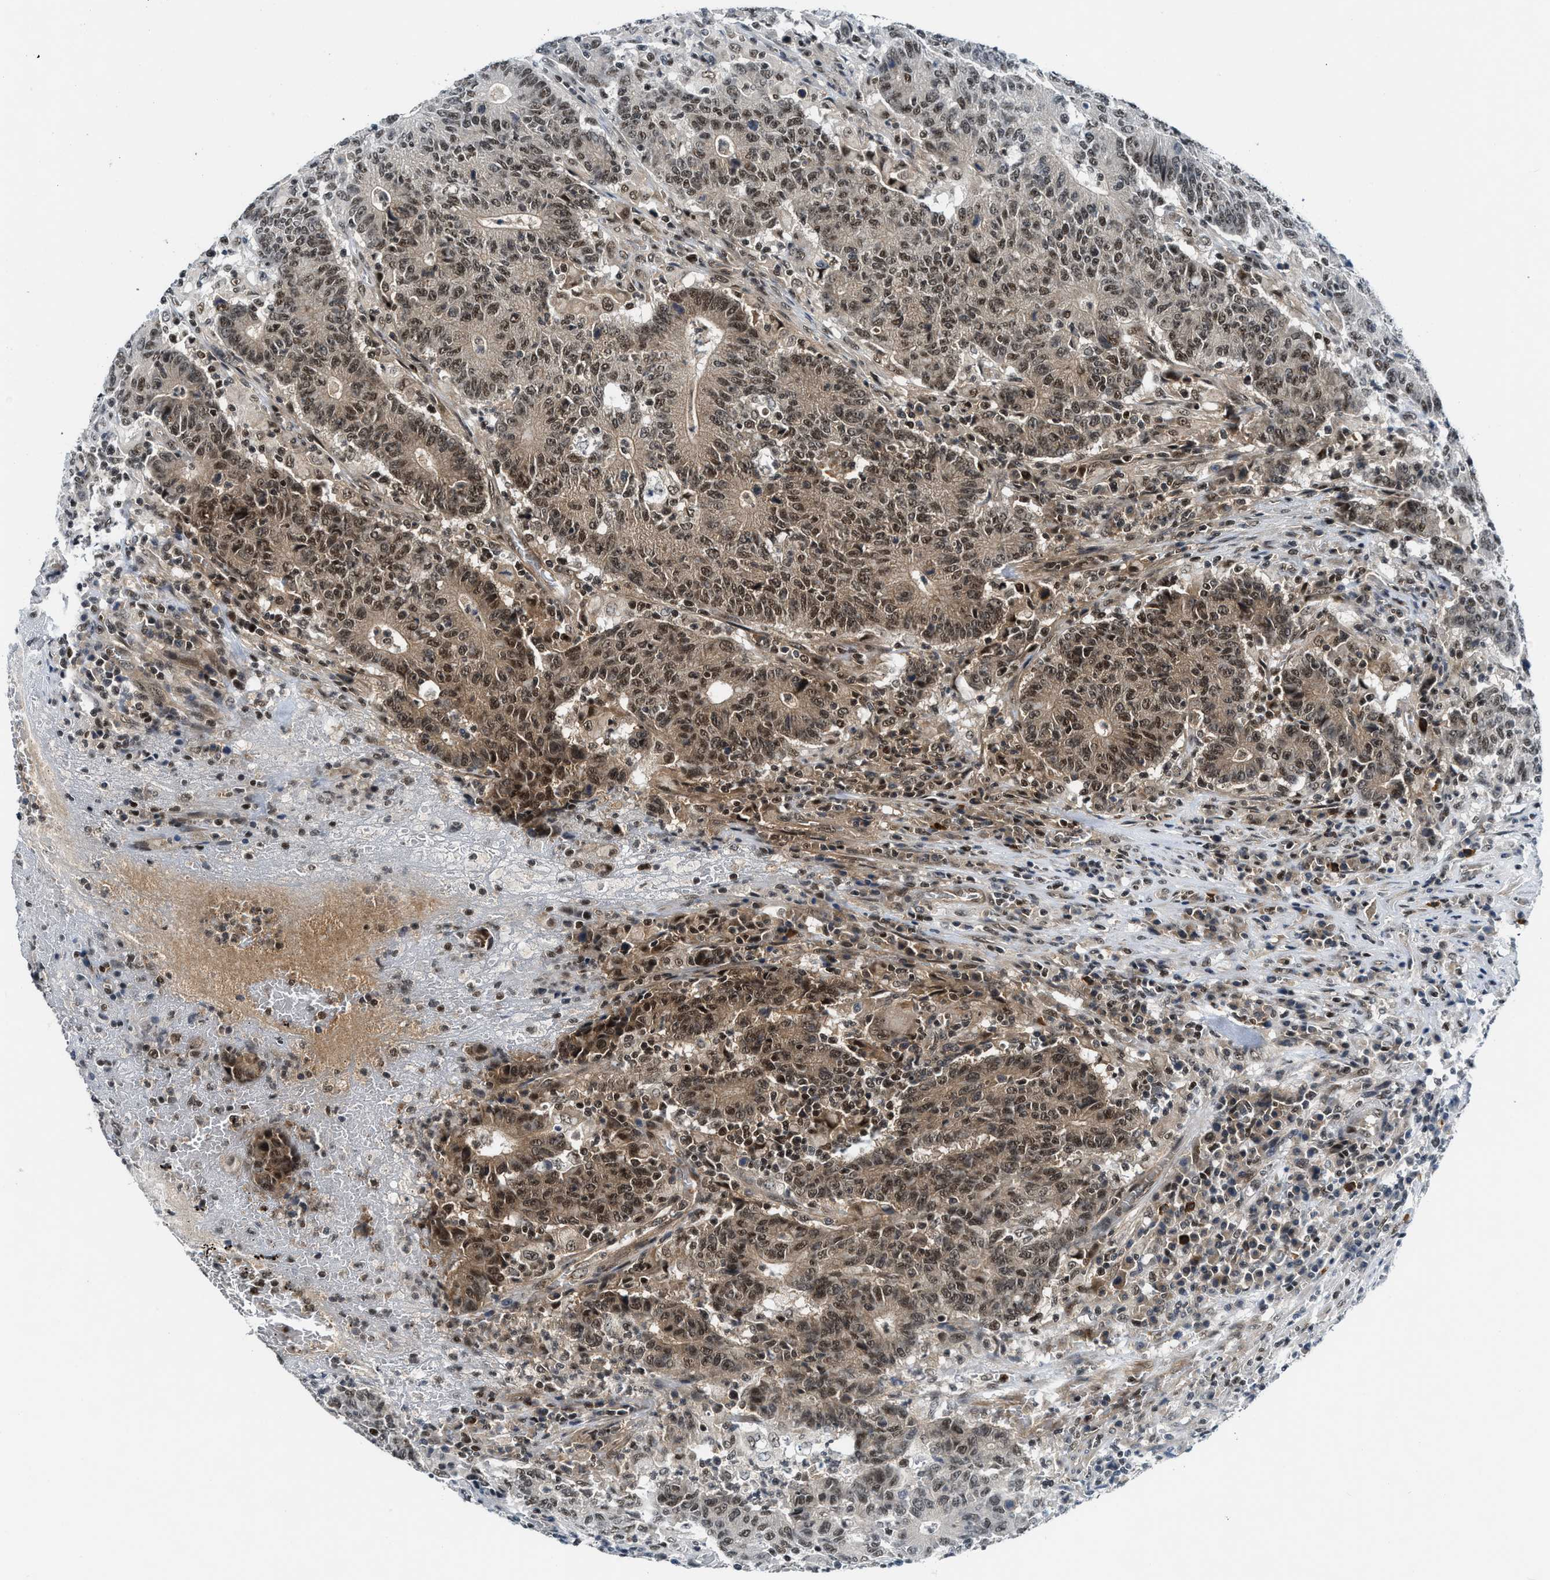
{"staining": {"intensity": "moderate", "quantity": ">75%", "location": "cytoplasmic/membranous,nuclear"}, "tissue": "colorectal cancer", "cell_type": "Tumor cells", "image_type": "cancer", "snomed": [{"axis": "morphology", "description": "Normal tissue, NOS"}, {"axis": "morphology", "description": "Adenocarcinoma, NOS"}, {"axis": "topography", "description": "Colon"}], "caption": "High-power microscopy captured an immunohistochemistry micrograph of colorectal cancer (adenocarcinoma), revealing moderate cytoplasmic/membranous and nuclear staining in about >75% of tumor cells.", "gene": "NCOA1", "patient": {"sex": "female", "age": 75}}